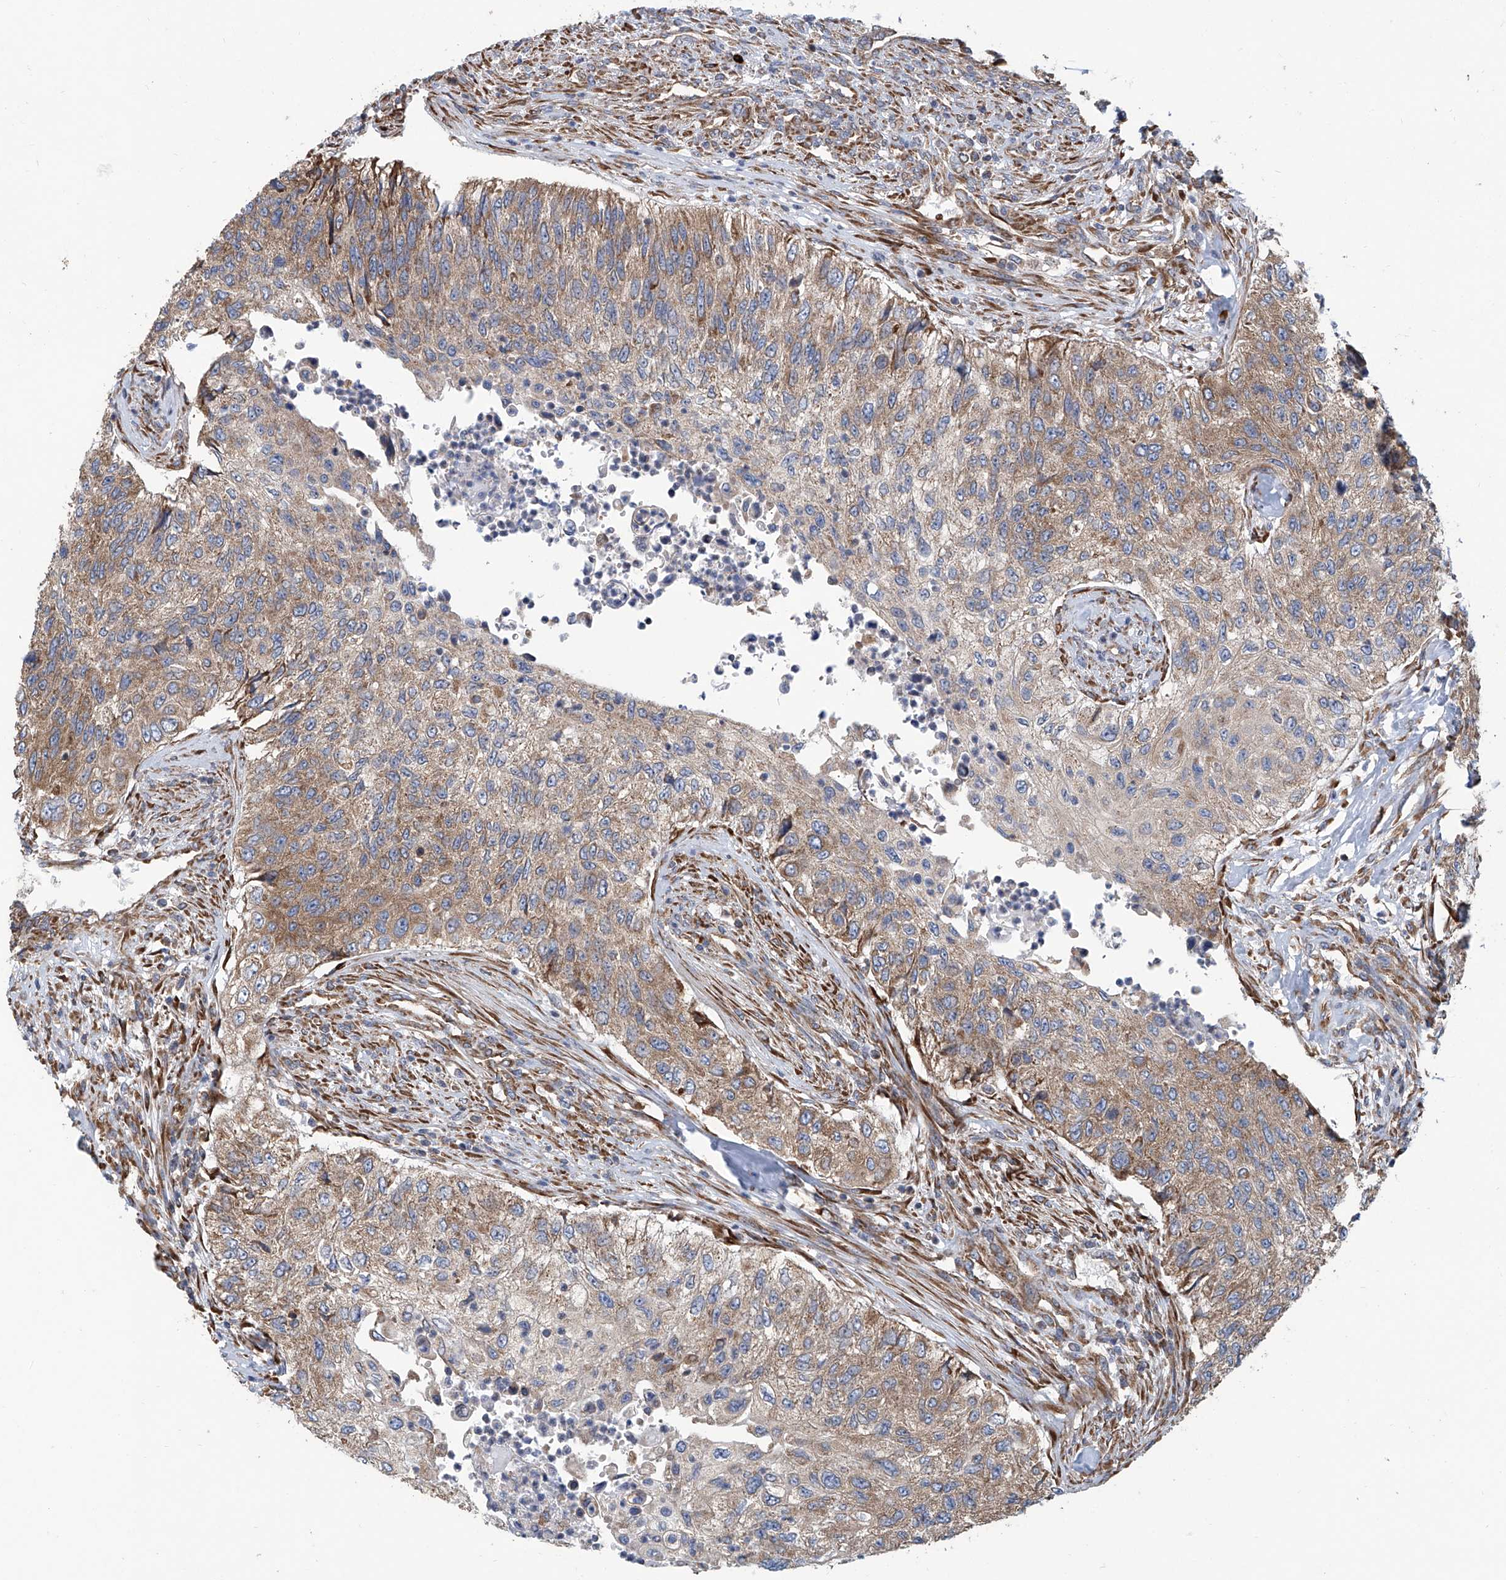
{"staining": {"intensity": "moderate", "quantity": ">75%", "location": "cytoplasmic/membranous"}, "tissue": "urothelial cancer", "cell_type": "Tumor cells", "image_type": "cancer", "snomed": [{"axis": "morphology", "description": "Urothelial carcinoma, High grade"}, {"axis": "topography", "description": "Urinary bladder"}], "caption": "Immunohistochemistry (IHC) of urothelial carcinoma (high-grade) reveals medium levels of moderate cytoplasmic/membranous expression in about >75% of tumor cells.", "gene": "SENP2", "patient": {"sex": "female", "age": 60}}